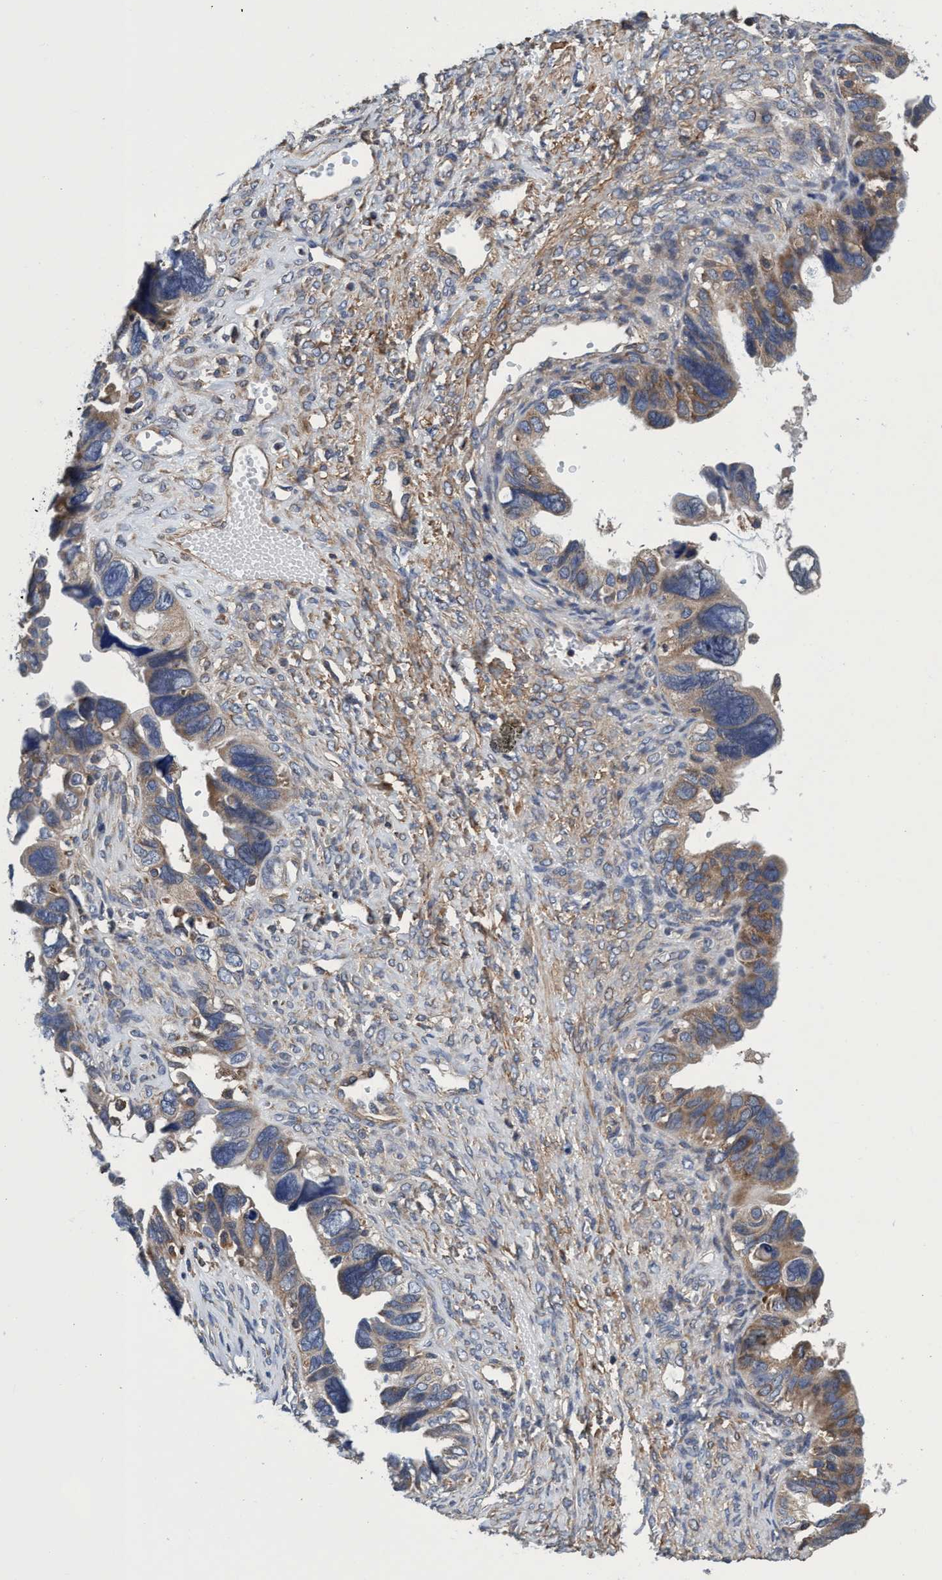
{"staining": {"intensity": "moderate", "quantity": ">75%", "location": "cytoplasmic/membranous"}, "tissue": "ovarian cancer", "cell_type": "Tumor cells", "image_type": "cancer", "snomed": [{"axis": "morphology", "description": "Cystadenocarcinoma, serous, NOS"}, {"axis": "topography", "description": "Ovary"}], "caption": "Immunohistochemistry (IHC) of human ovarian serous cystadenocarcinoma exhibits medium levels of moderate cytoplasmic/membranous expression in about >75% of tumor cells. The protein of interest is stained brown, and the nuclei are stained in blue (DAB IHC with brightfield microscopy, high magnification).", "gene": "CALCOCO2", "patient": {"sex": "female", "age": 79}}